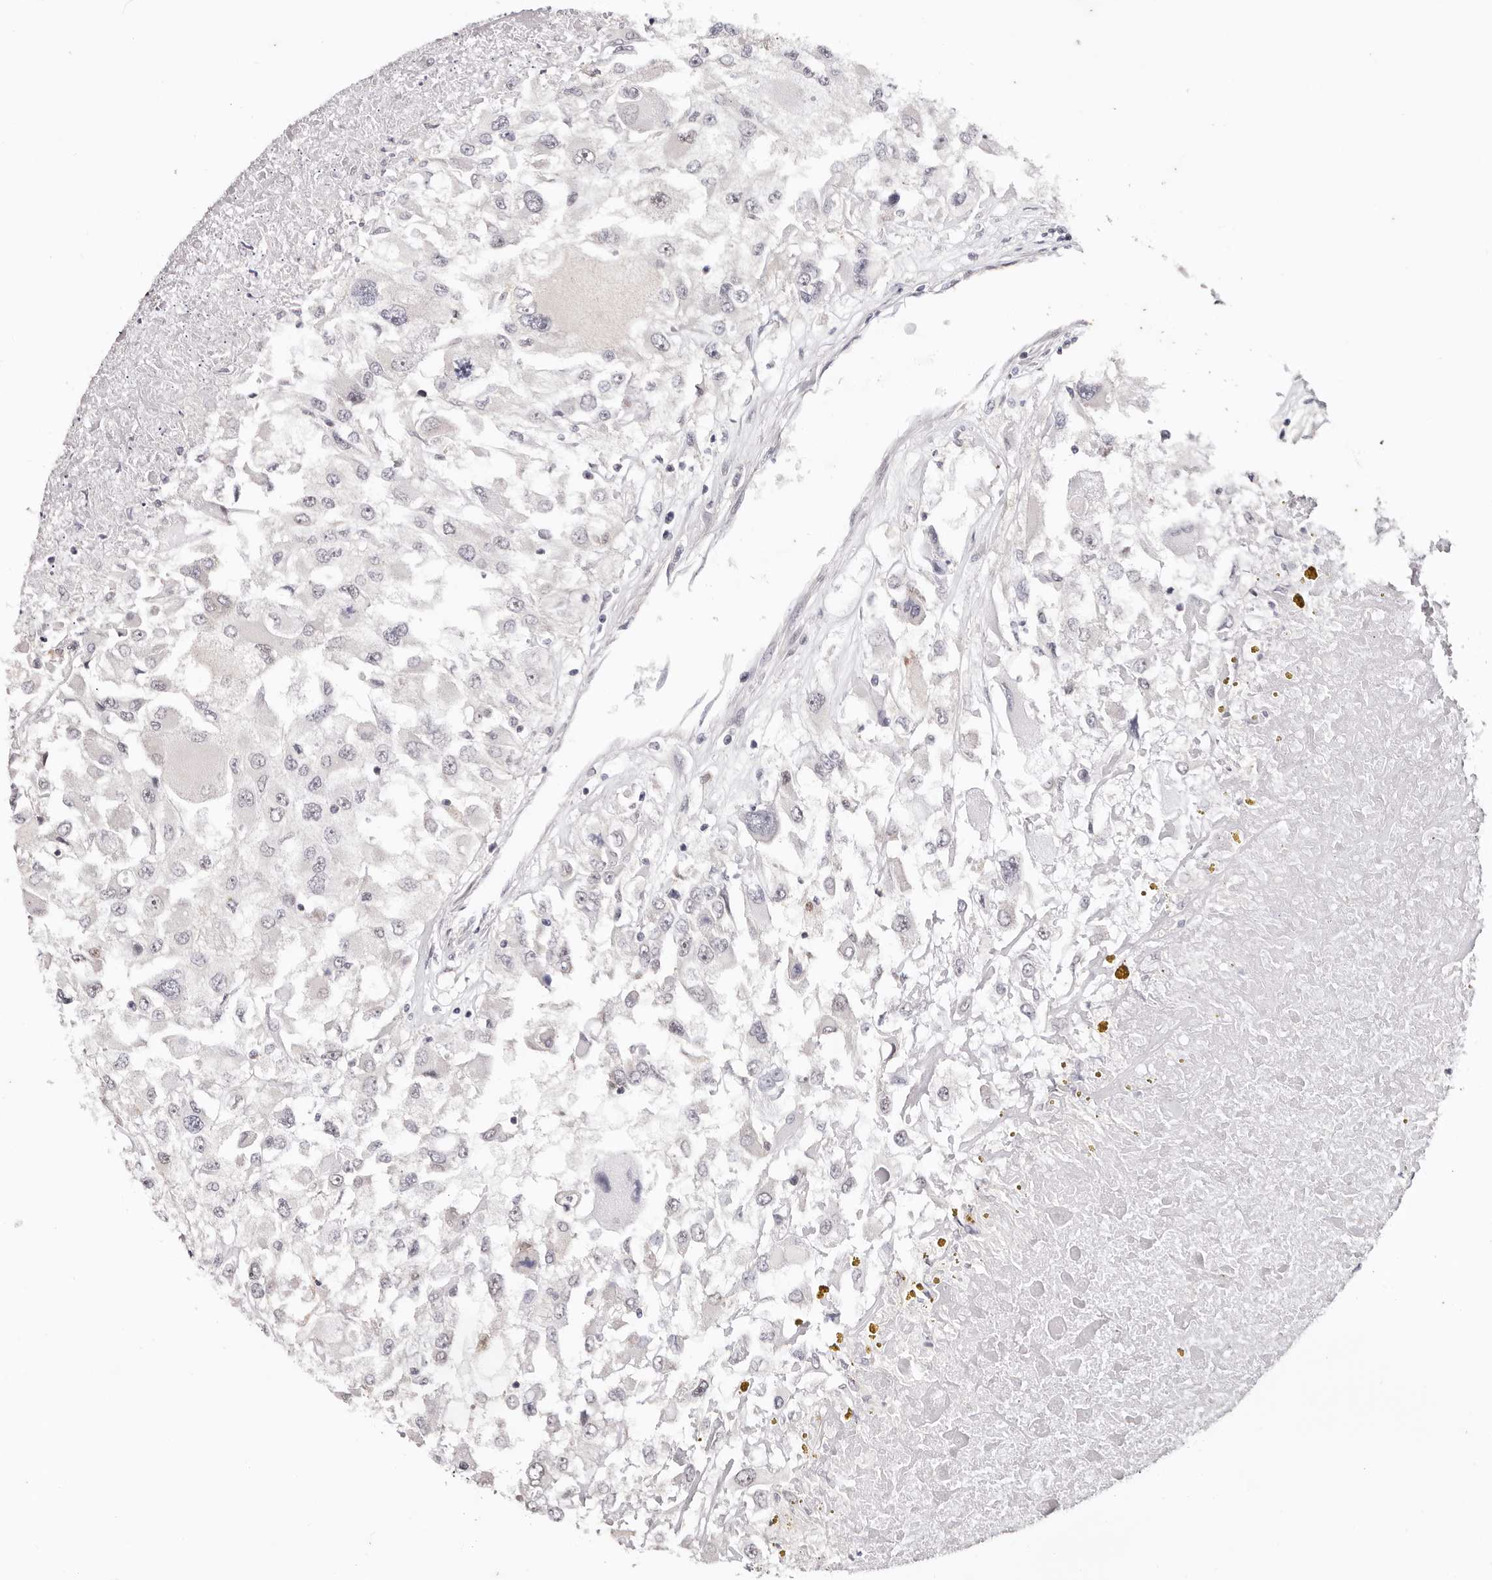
{"staining": {"intensity": "negative", "quantity": "none", "location": "none"}, "tissue": "renal cancer", "cell_type": "Tumor cells", "image_type": "cancer", "snomed": [{"axis": "morphology", "description": "Adenocarcinoma, NOS"}, {"axis": "topography", "description": "Kidney"}], "caption": "Renal adenocarcinoma was stained to show a protein in brown. There is no significant staining in tumor cells.", "gene": "TYW3", "patient": {"sex": "female", "age": 52}}